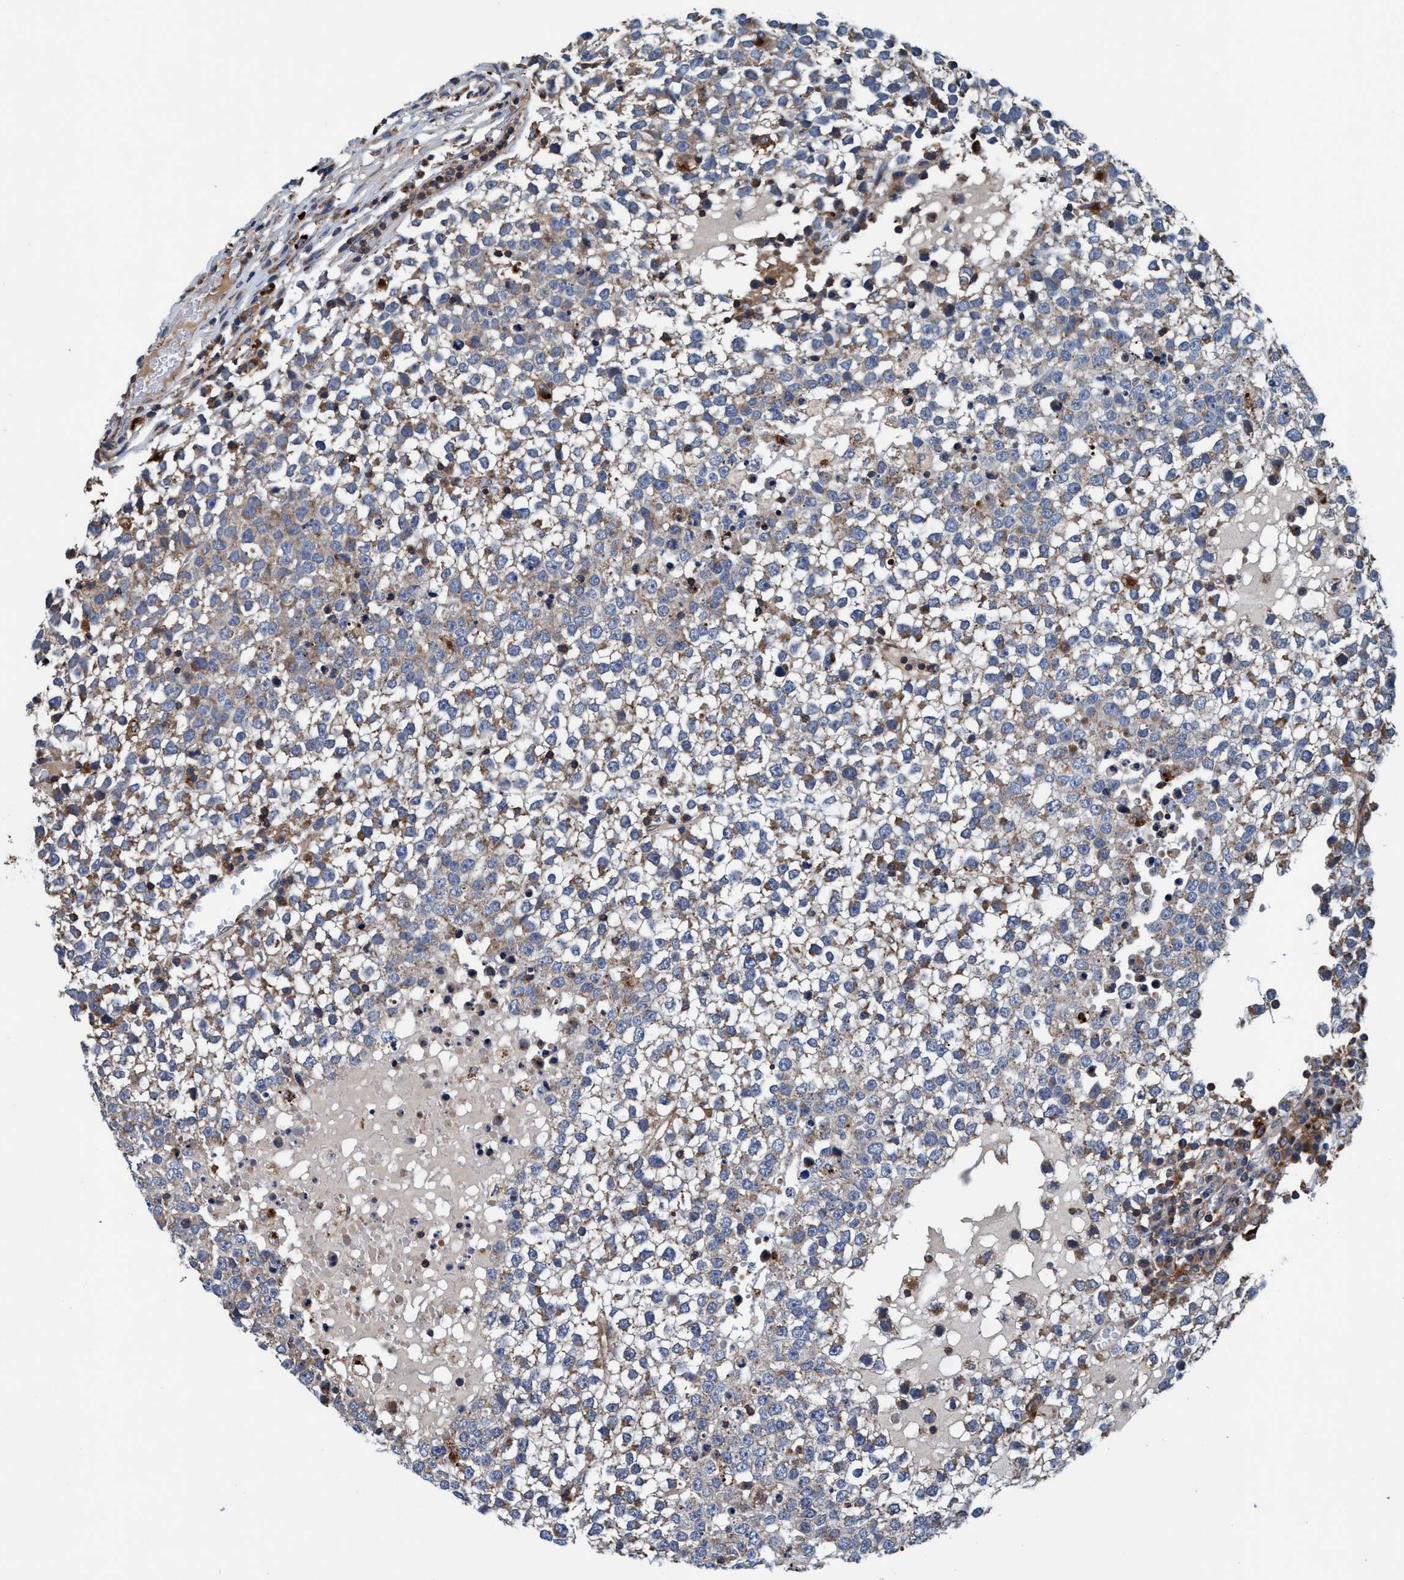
{"staining": {"intensity": "weak", "quantity": "25%-75%", "location": "cytoplasmic/membranous"}, "tissue": "testis cancer", "cell_type": "Tumor cells", "image_type": "cancer", "snomed": [{"axis": "morphology", "description": "Seminoma, NOS"}, {"axis": "topography", "description": "Testis"}], "caption": "An immunohistochemistry photomicrograph of tumor tissue is shown. Protein staining in brown labels weak cytoplasmic/membranous positivity in testis cancer within tumor cells.", "gene": "ENDOG", "patient": {"sex": "male", "age": 65}}